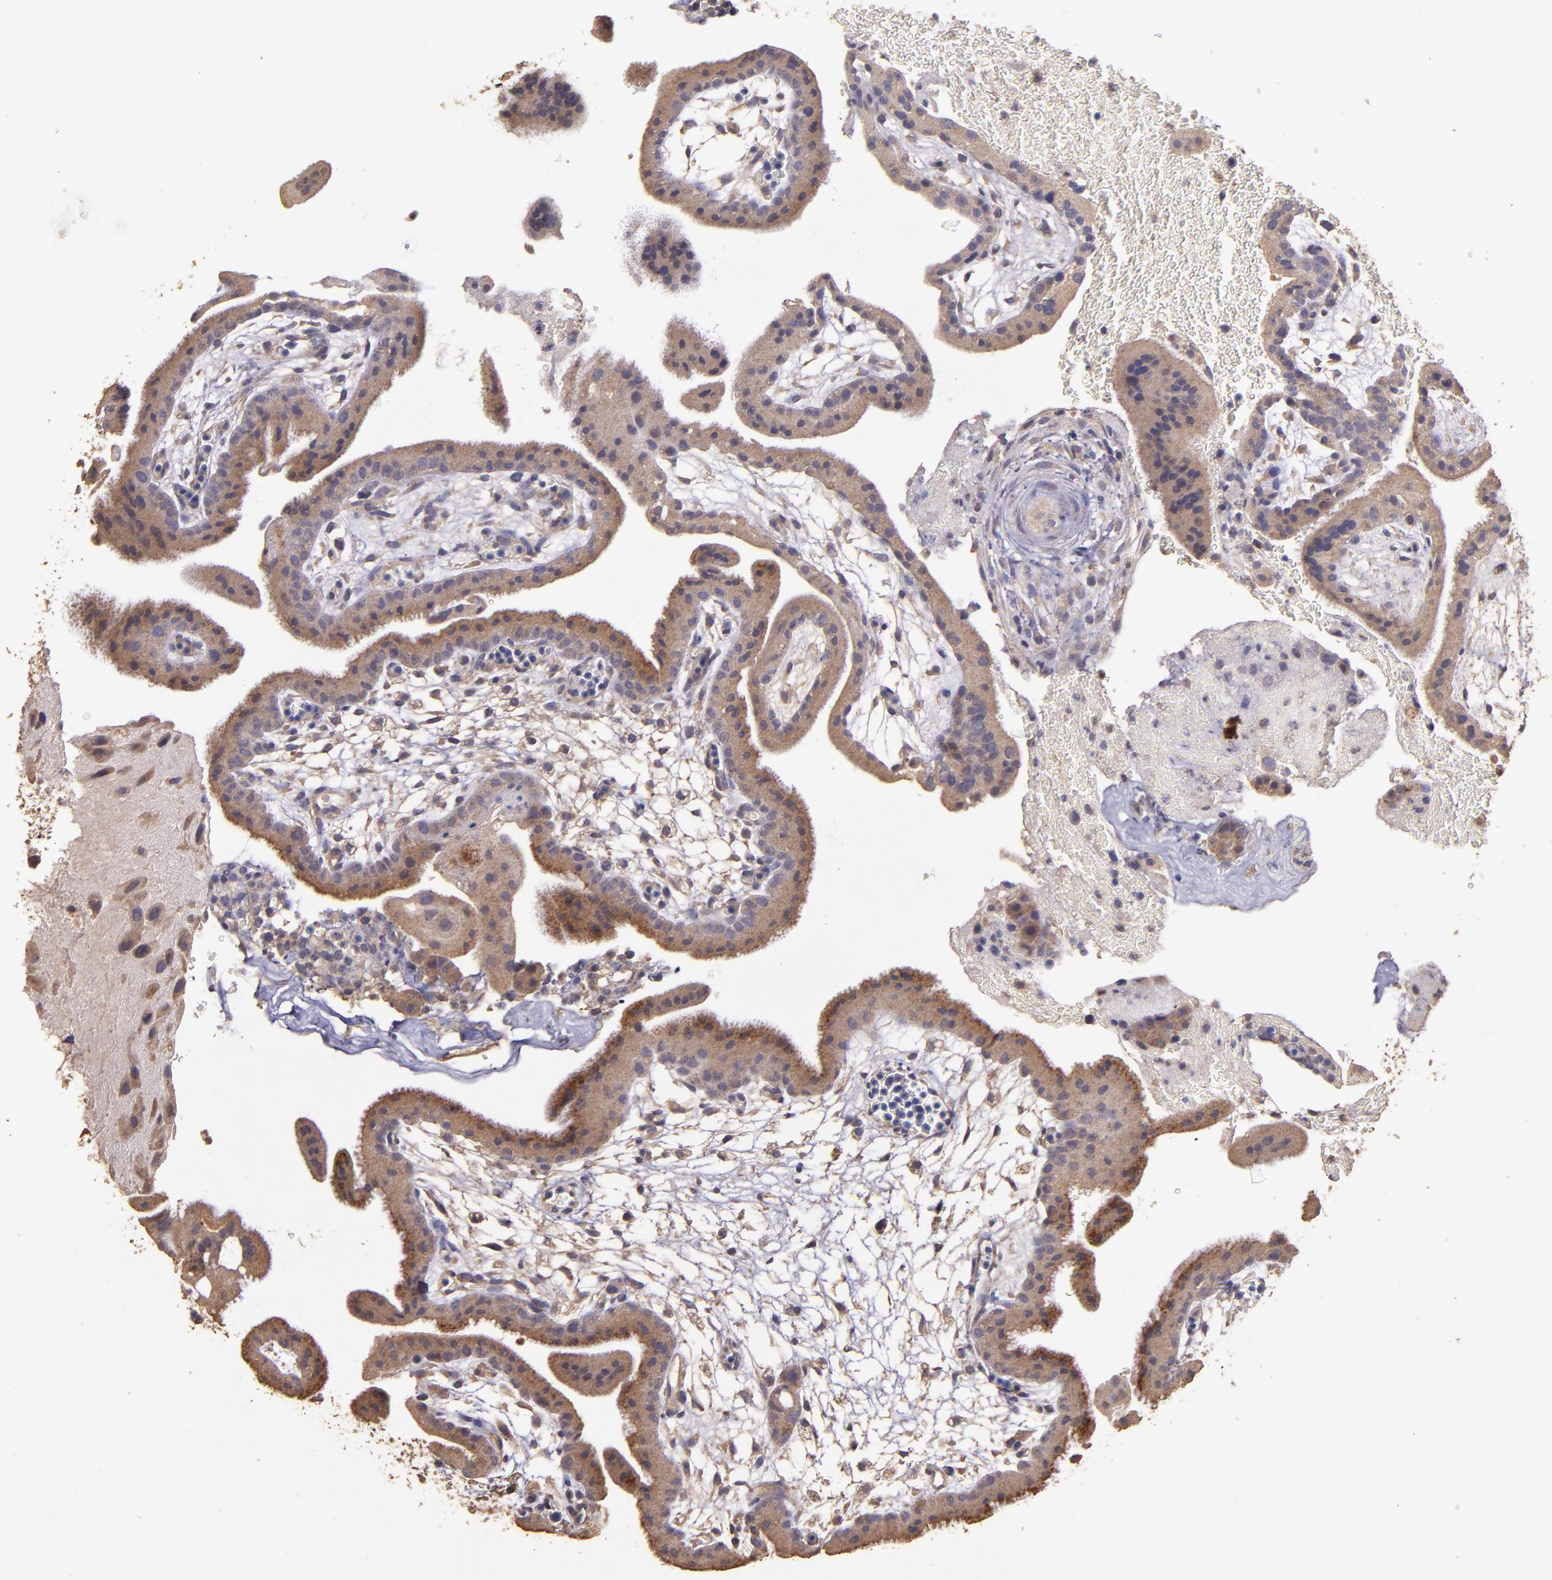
{"staining": {"intensity": "moderate", "quantity": ">75%", "location": "cytoplasmic/membranous"}, "tissue": "placenta", "cell_type": "Decidual cells", "image_type": "normal", "snomed": [{"axis": "morphology", "description": "Normal tissue, NOS"}, {"axis": "topography", "description": "Placenta"}], "caption": "About >75% of decidual cells in unremarkable human placenta demonstrate moderate cytoplasmic/membranous protein staining as visualized by brown immunohistochemical staining.", "gene": "HECTD1", "patient": {"sex": "female", "age": 19}}